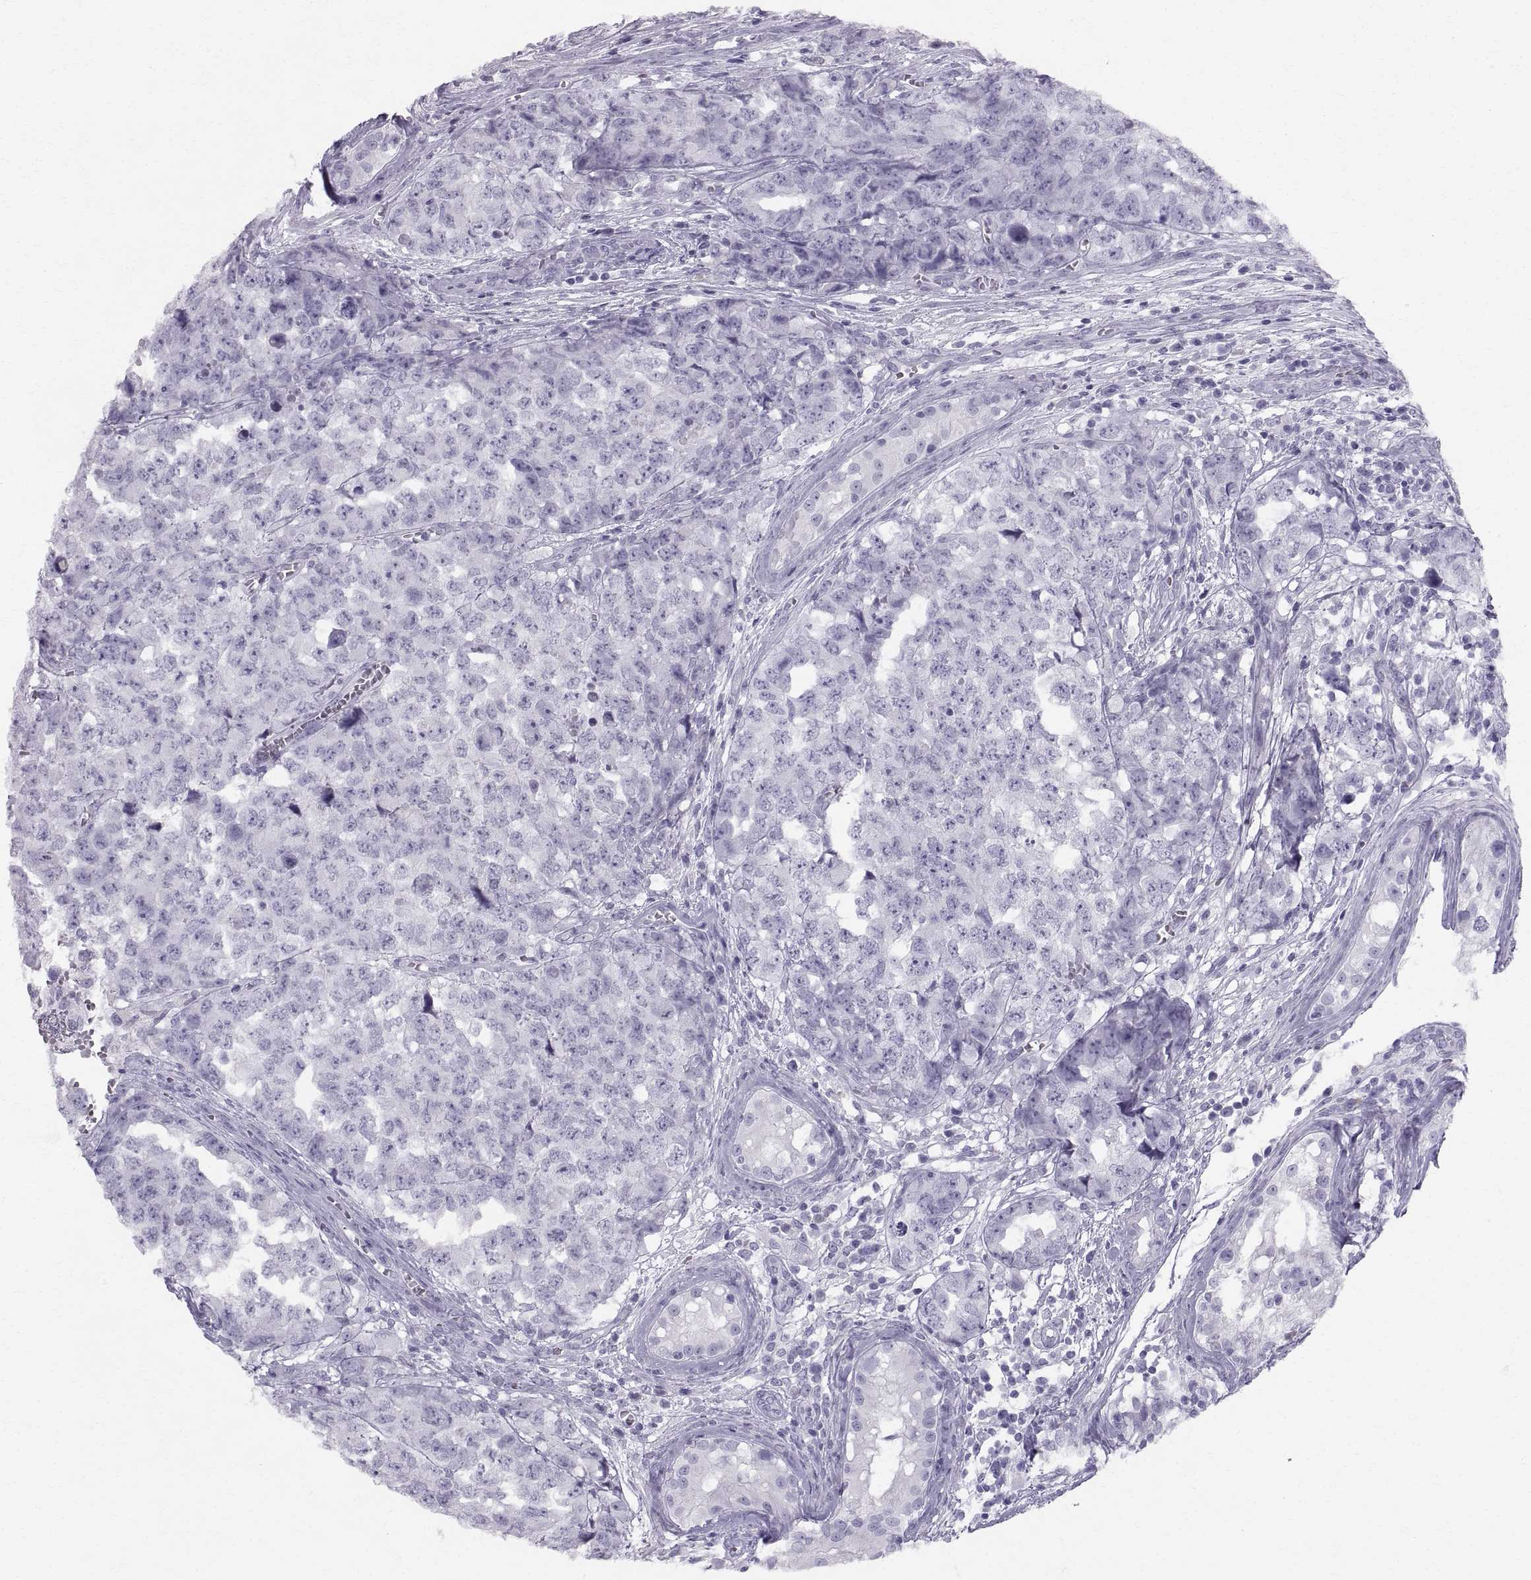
{"staining": {"intensity": "negative", "quantity": "none", "location": "none"}, "tissue": "testis cancer", "cell_type": "Tumor cells", "image_type": "cancer", "snomed": [{"axis": "morphology", "description": "Carcinoma, Embryonal, NOS"}, {"axis": "topography", "description": "Testis"}], "caption": "Protein analysis of testis cancer shows no significant staining in tumor cells.", "gene": "SLC22A6", "patient": {"sex": "male", "age": 23}}